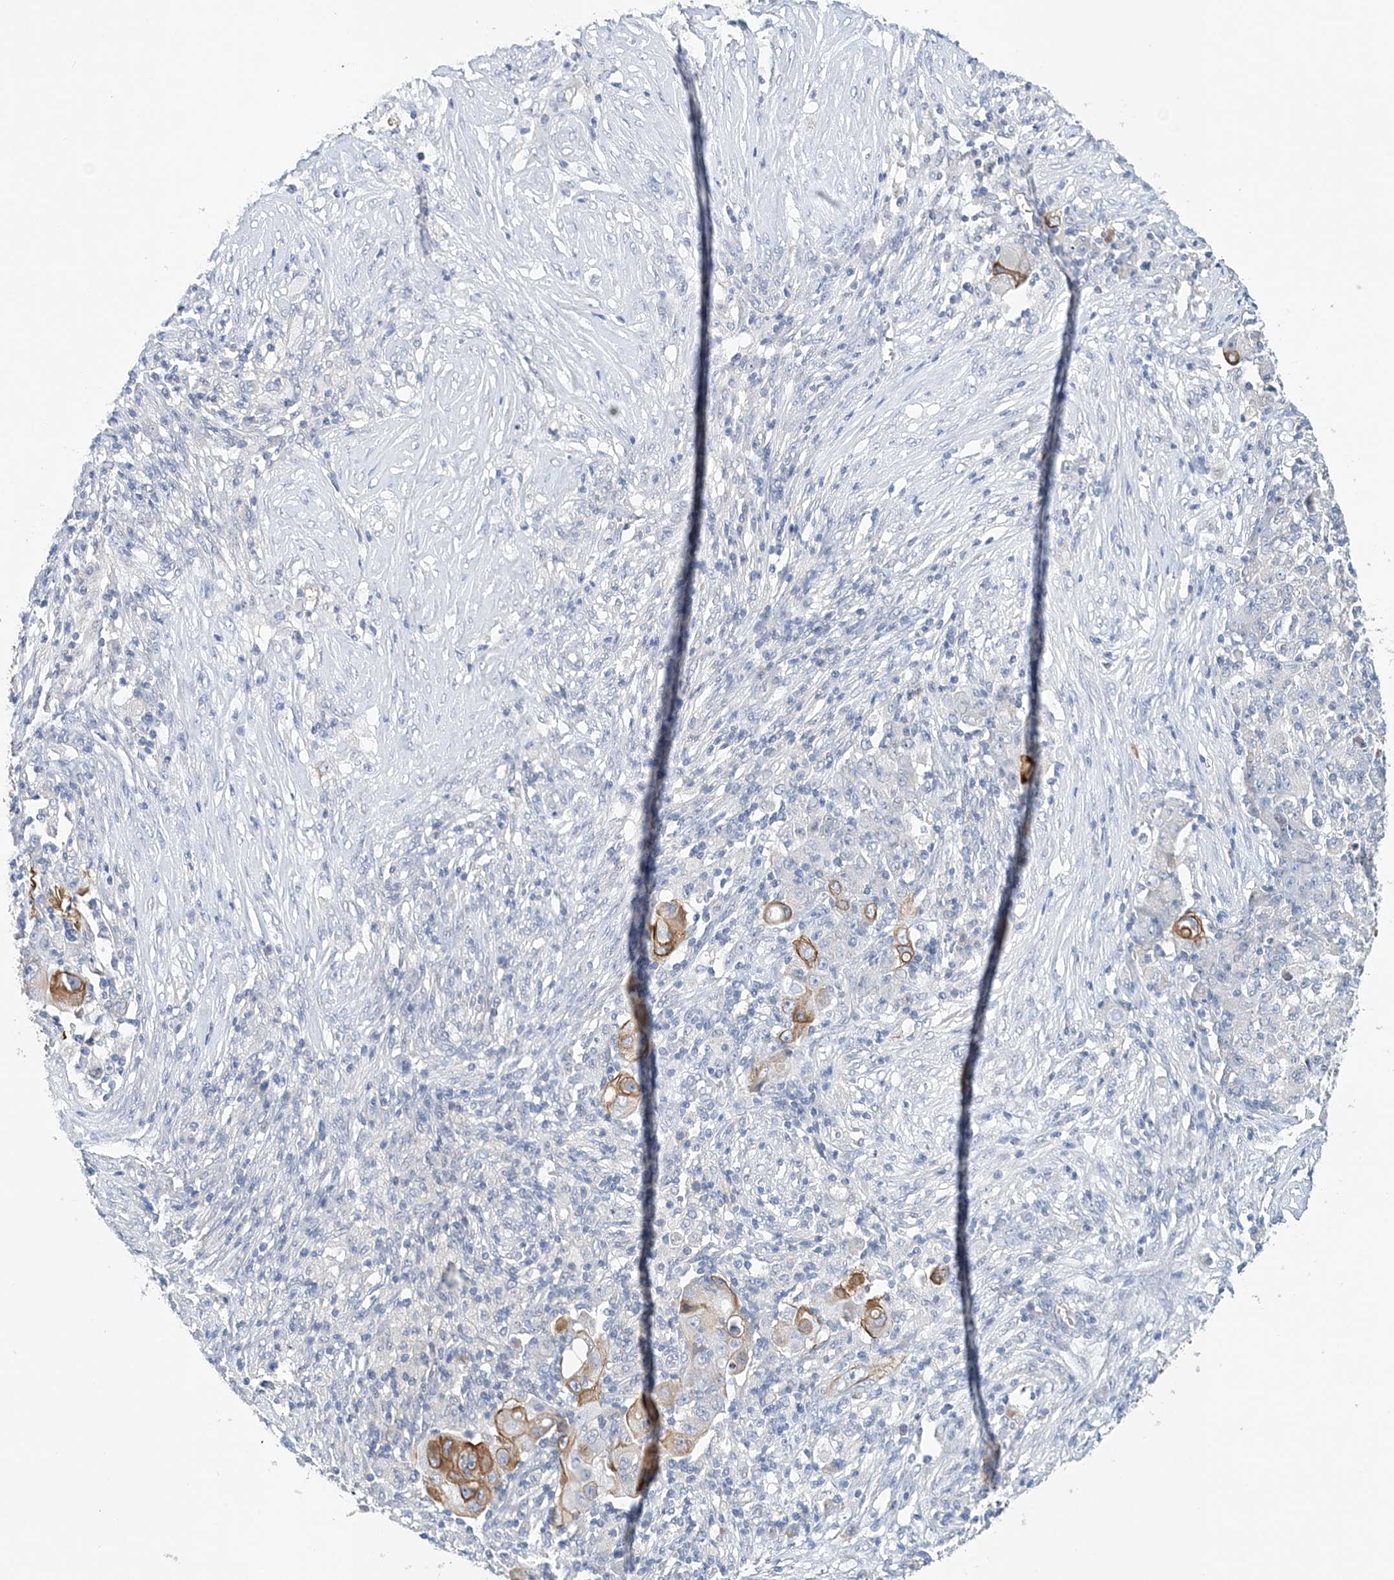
{"staining": {"intensity": "moderate", "quantity": "<25%", "location": "cytoplasmic/membranous"}, "tissue": "ovarian cancer", "cell_type": "Tumor cells", "image_type": "cancer", "snomed": [{"axis": "morphology", "description": "Carcinoma, endometroid"}, {"axis": "topography", "description": "Ovary"}], "caption": "A brown stain highlights moderate cytoplasmic/membranous expression of a protein in human ovarian cancer (endometroid carcinoma) tumor cells. (DAB (3,3'-diaminobenzidine) = brown stain, brightfield microscopy at high magnification).", "gene": "LRRIQ4", "patient": {"sex": "female", "age": 42}}